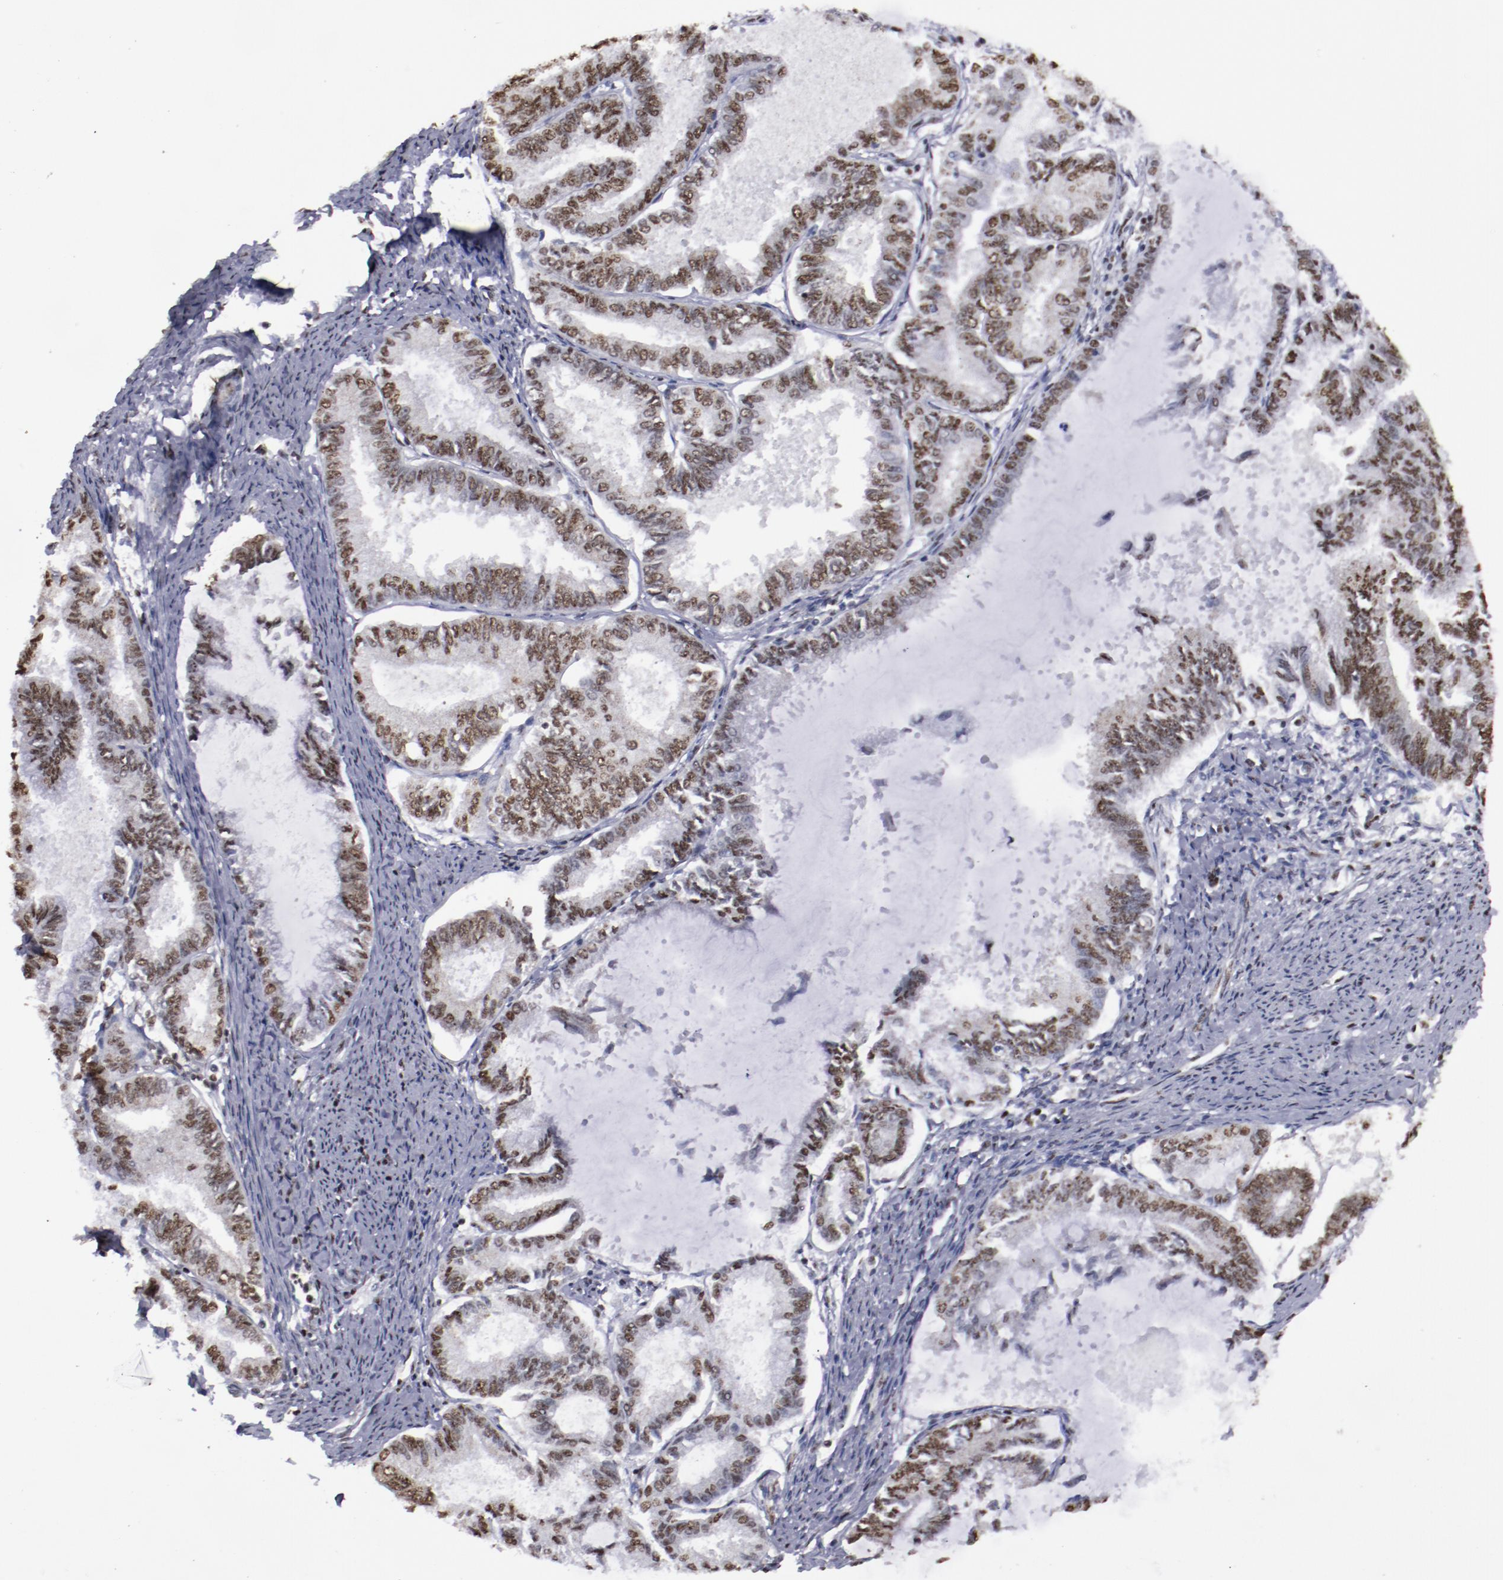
{"staining": {"intensity": "moderate", "quantity": ">75%", "location": "nuclear"}, "tissue": "endometrial cancer", "cell_type": "Tumor cells", "image_type": "cancer", "snomed": [{"axis": "morphology", "description": "Adenocarcinoma, NOS"}, {"axis": "topography", "description": "Endometrium"}], "caption": "An immunohistochemistry histopathology image of tumor tissue is shown. Protein staining in brown labels moderate nuclear positivity in adenocarcinoma (endometrial) within tumor cells. The staining was performed using DAB to visualize the protein expression in brown, while the nuclei were stained in blue with hematoxylin (Magnification: 20x).", "gene": "HNRNPA2B1", "patient": {"sex": "female", "age": 86}}